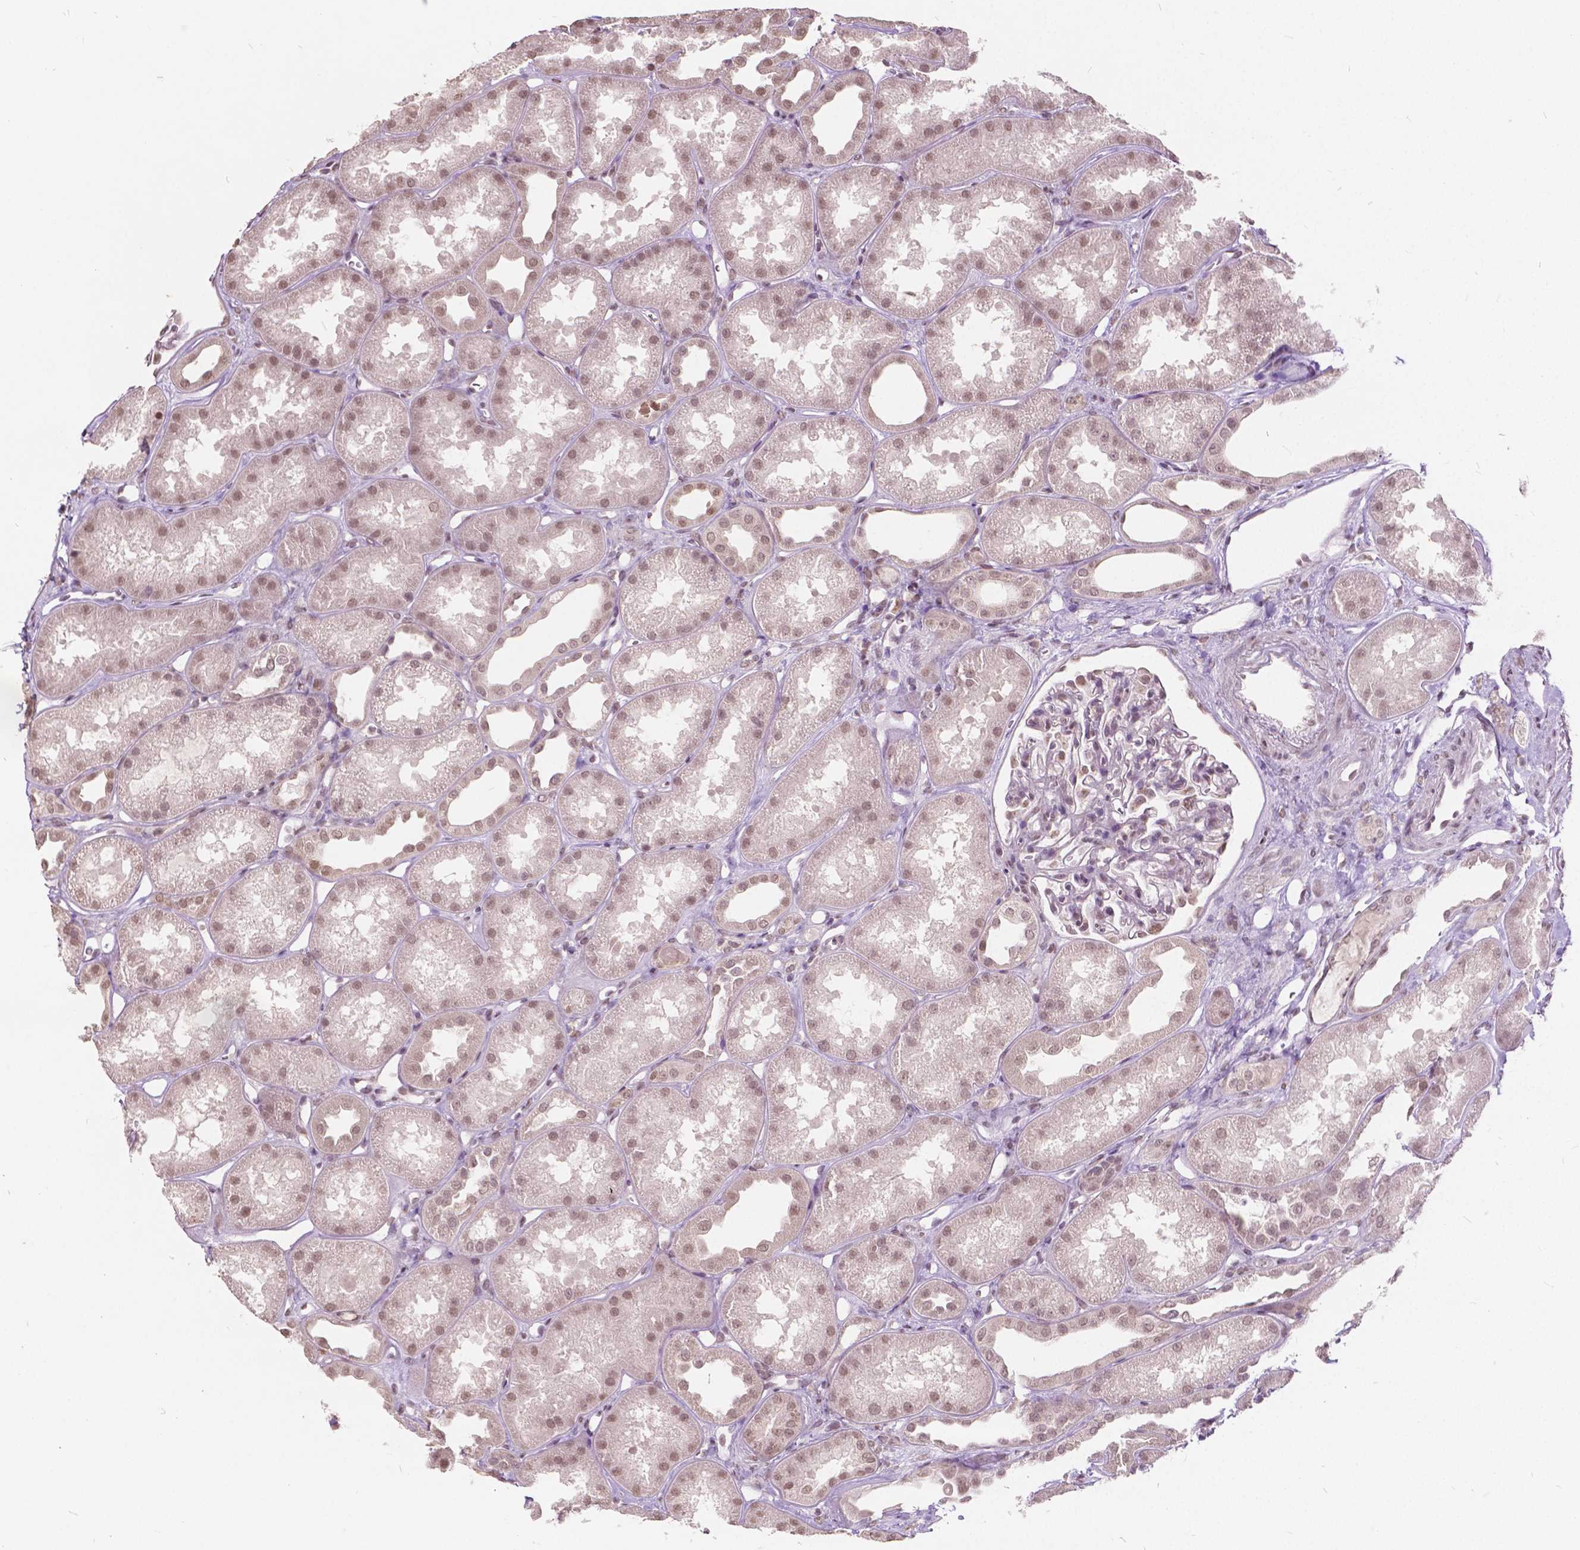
{"staining": {"intensity": "weak", "quantity": "25%-75%", "location": "nuclear"}, "tissue": "kidney", "cell_type": "Cells in glomeruli", "image_type": "normal", "snomed": [{"axis": "morphology", "description": "Normal tissue, NOS"}, {"axis": "topography", "description": "Kidney"}], "caption": "This is a photomicrograph of immunohistochemistry (IHC) staining of normal kidney, which shows weak positivity in the nuclear of cells in glomeruli.", "gene": "HOXA10", "patient": {"sex": "male", "age": 61}}